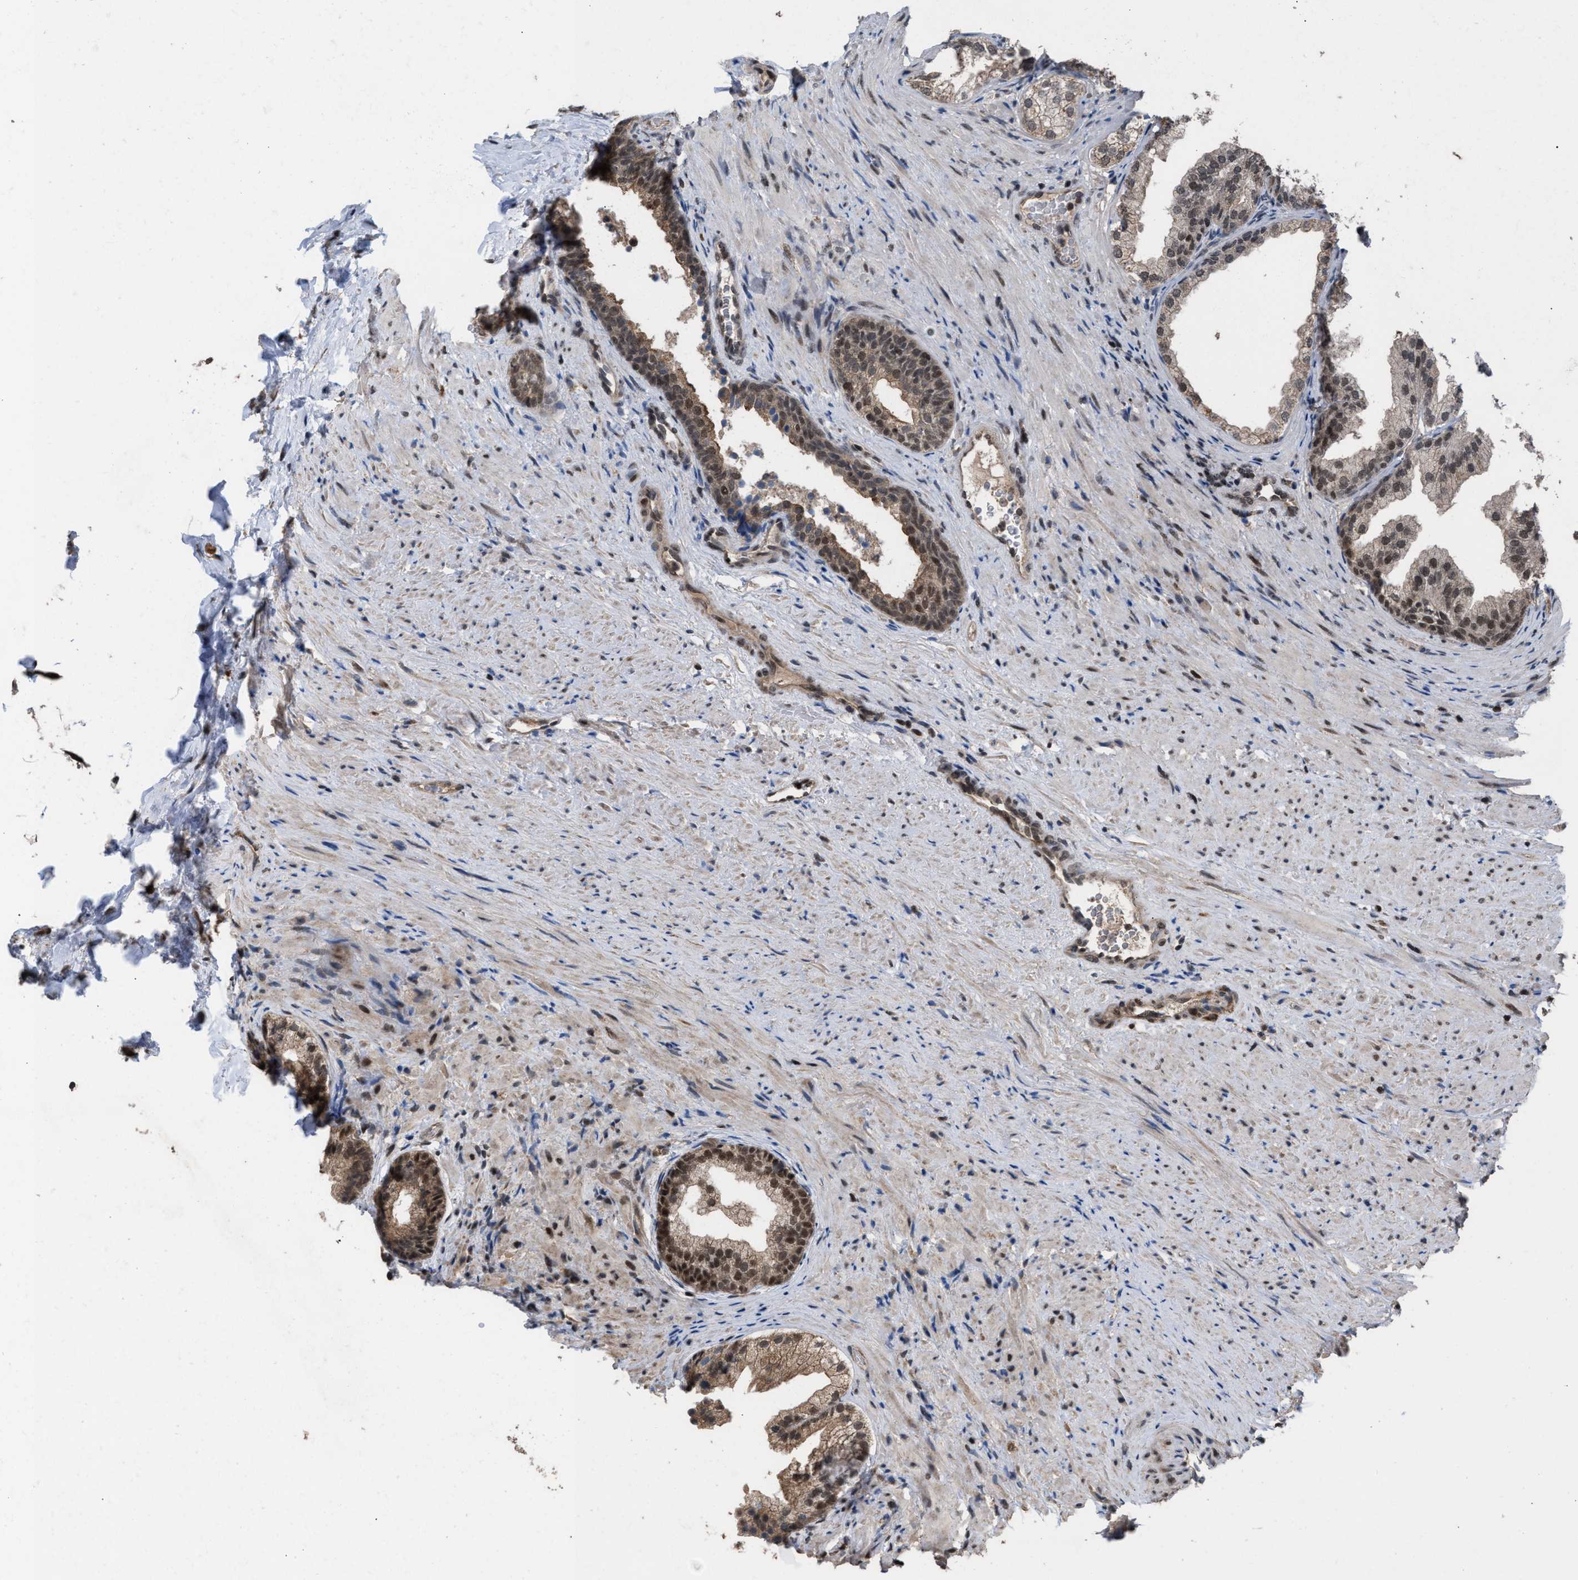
{"staining": {"intensity": "moderate", "quantity": ">75%", "location": "cytoplasmic/membranous,nuclear"}, "tissue": "prostate", "cell_type": "Glandular cells", "image_type": "normal", "snomed": [{"axis": "morphology", "description": "Normal tissue, NOS"}, {"axis": "topography", "description": "Prostate"}], "caption": "The photomicrograph exhibits a brown stain indicating the presence of a protein in the cytoplasmic/membranous,nuclear of glandular cells in prostate. (IHC, brightfield microscopy, high magnification).", "gene": "C9orf78", "patient": {"sex": "male", "age": 76}}